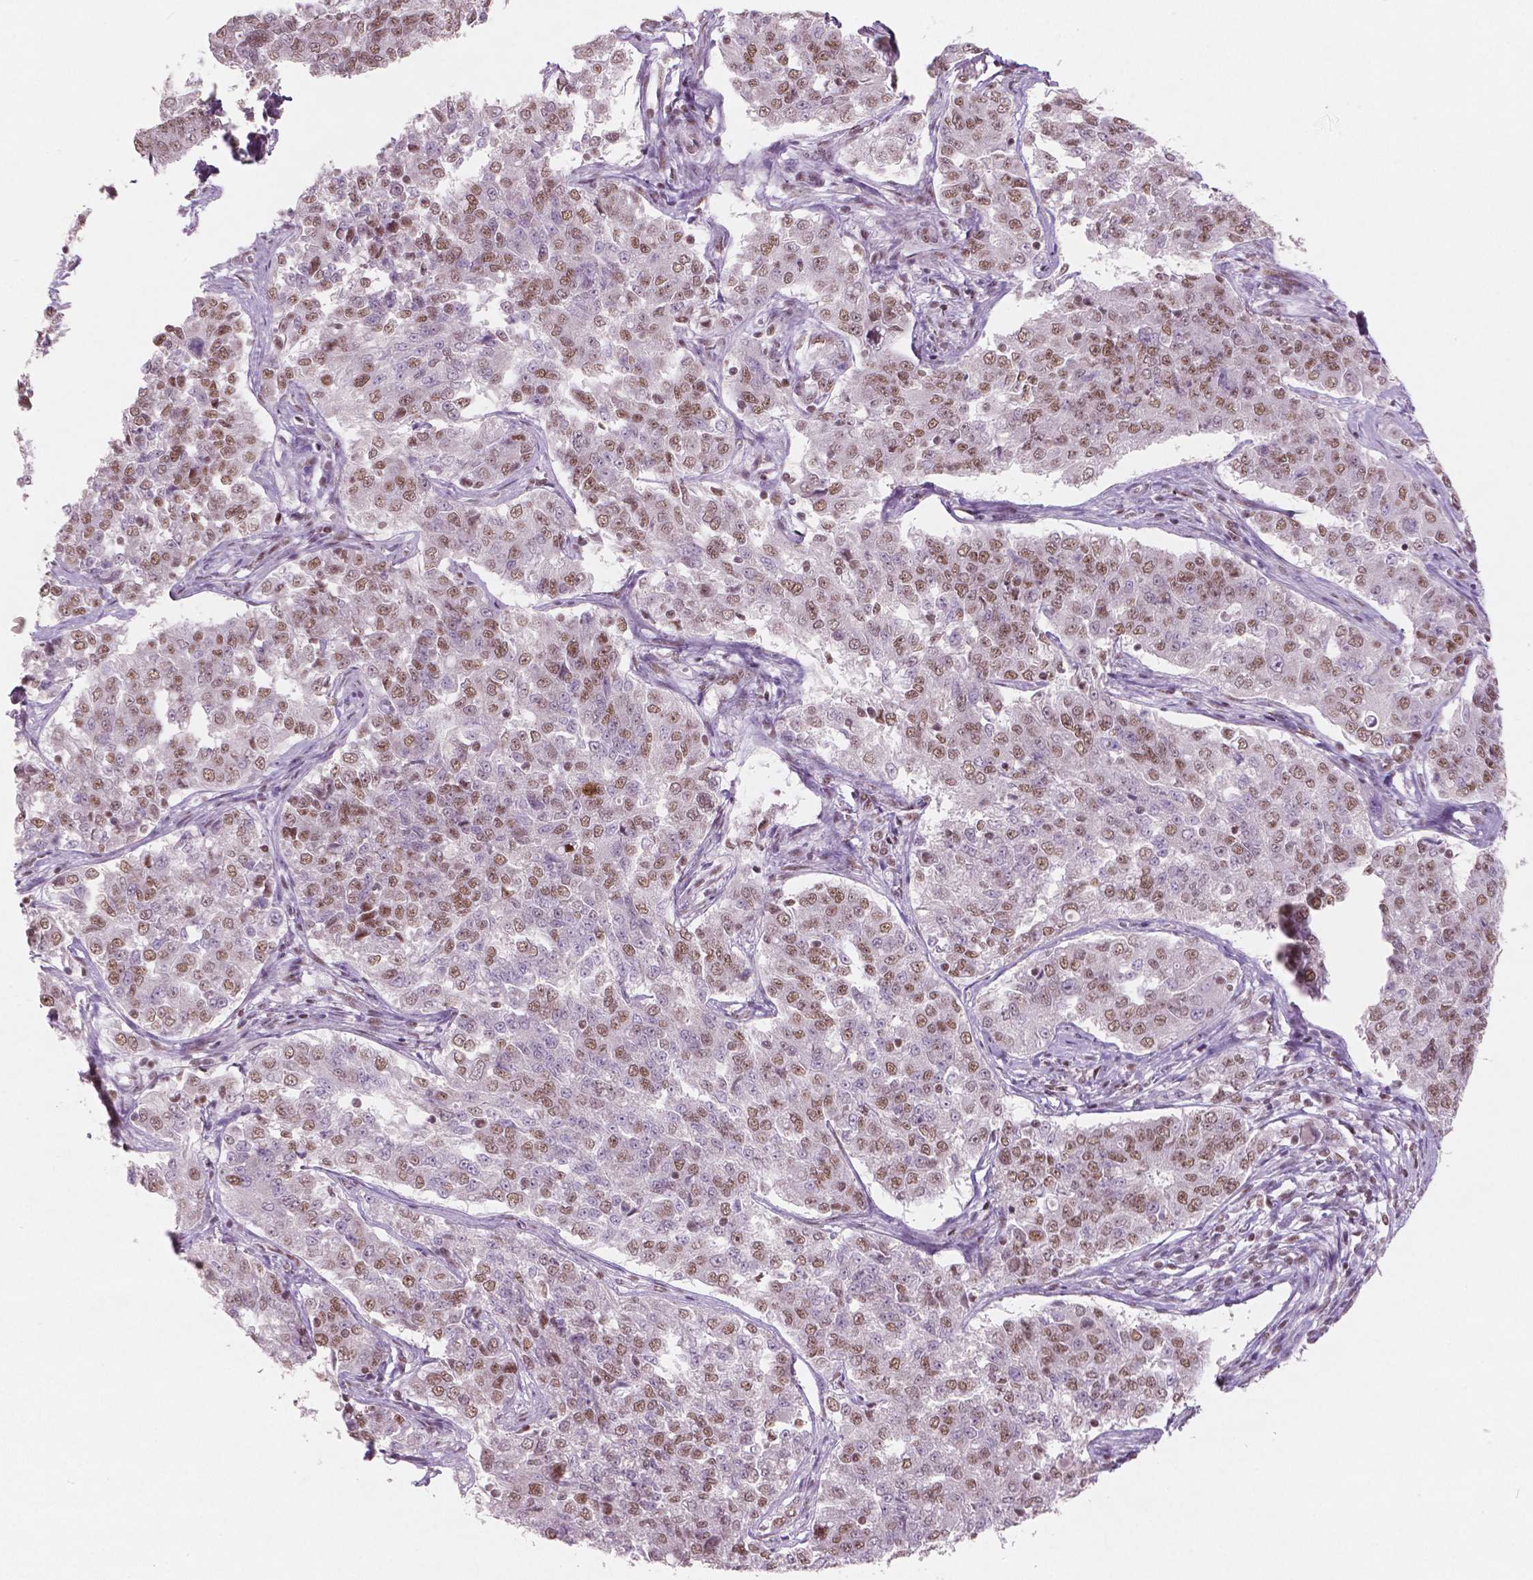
{"staining": {"intensity": "moderate", "quantity": ">75%", "location": "nuclear"}, "tissue": "endometrial cancer", "cell_type": "Tumor cells", "image_type": "cancer", "snomed": [{"axis": "morphology", "description": "Adenocarcinoma, NOS"}, {"axis": "topography", "description": "Endometrium"}], "caption": "Human endometrial cancer stained for a protein (brown) reveals moderate nuclear positive staining in about >75% of tumor cells.", "gene": "BRD4", "patient": {"sex": "female", "age": 43}}